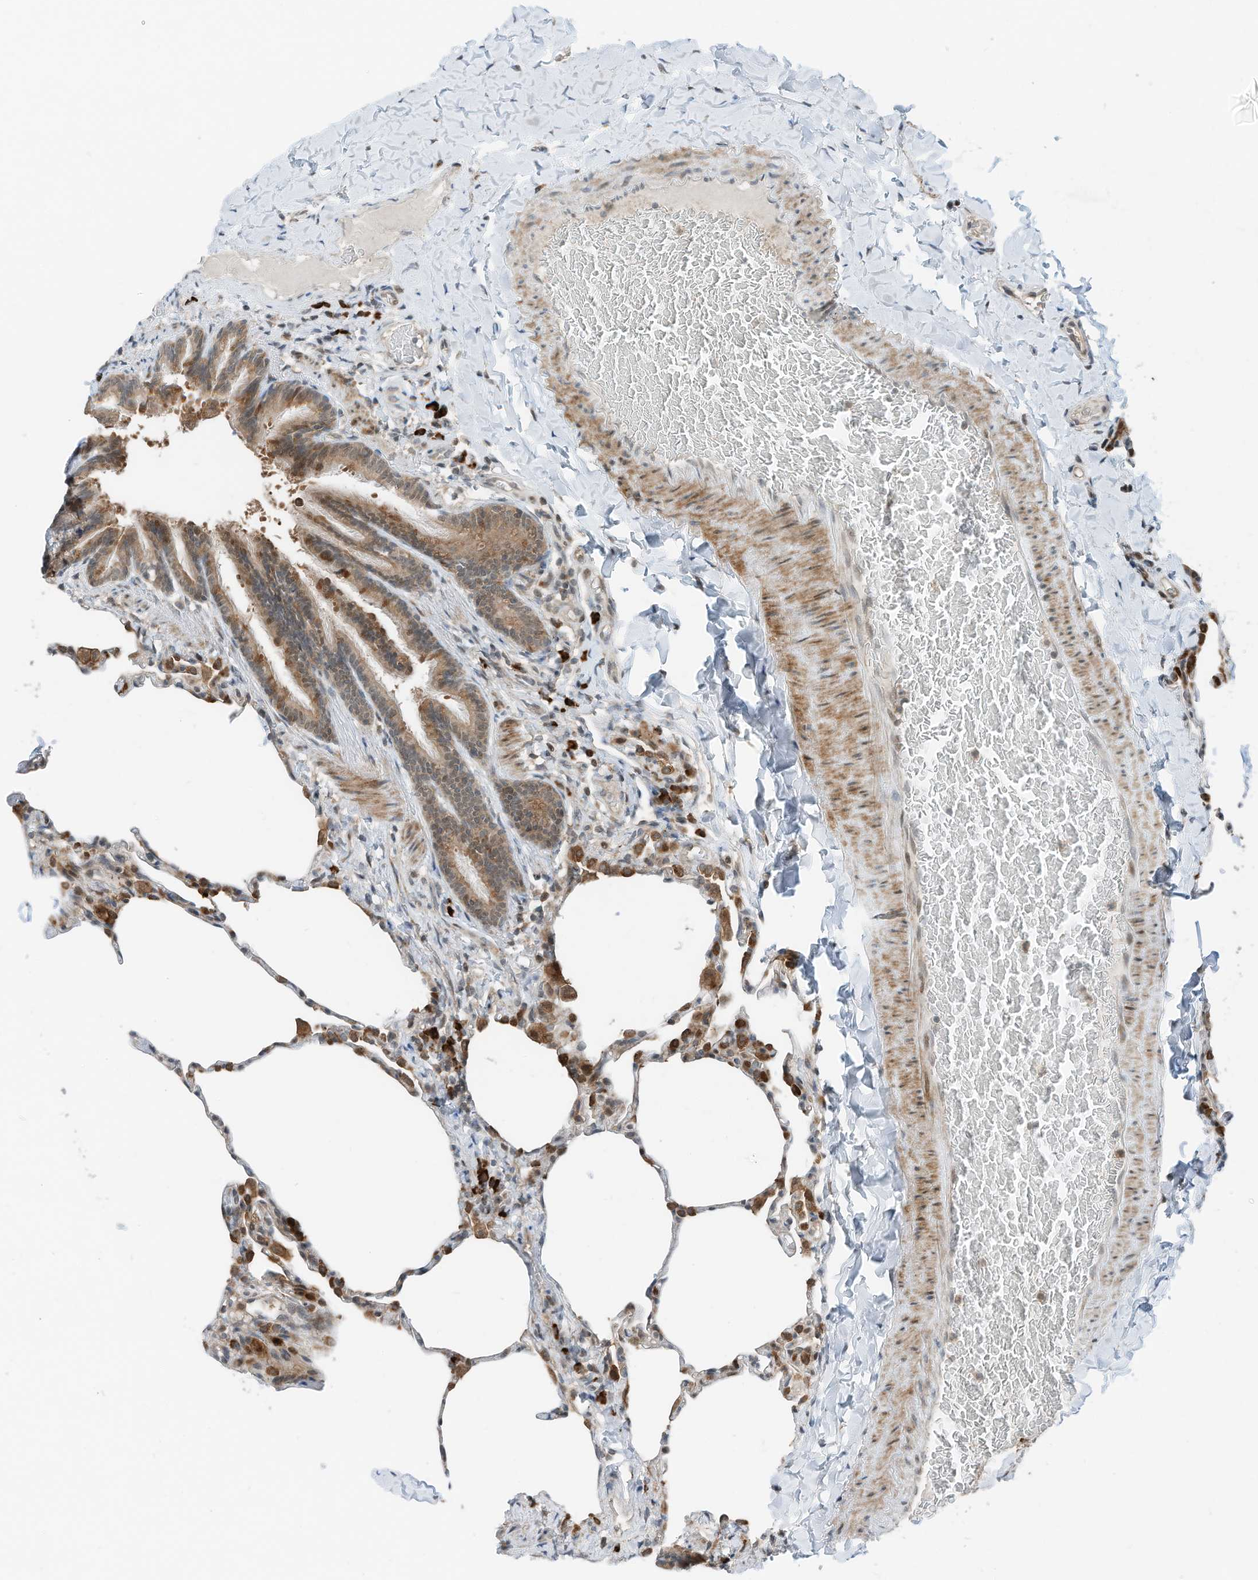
{"staining": {"intensity": "moderate", "quantity": "<25%", "location": "cytoplasmic/membranous"}, "tissue": "lung", "cell_type": "Alveolar cells", "image_type": "normal", "snomed": [{"axis": "morphology", "description": "Normal tissue, NOS"}, {"axis": "topography", "description": "Lung"}], "caption": "Alveolar cells display low levels of moderate cytoplasmic/membranous positivity in about <25% of cells in benign lung. The protein of interest is shown in brown color, while the nuclei are stained blue.", "gene": "RMND1", "patient": {"sex": "male", "age": 20}}